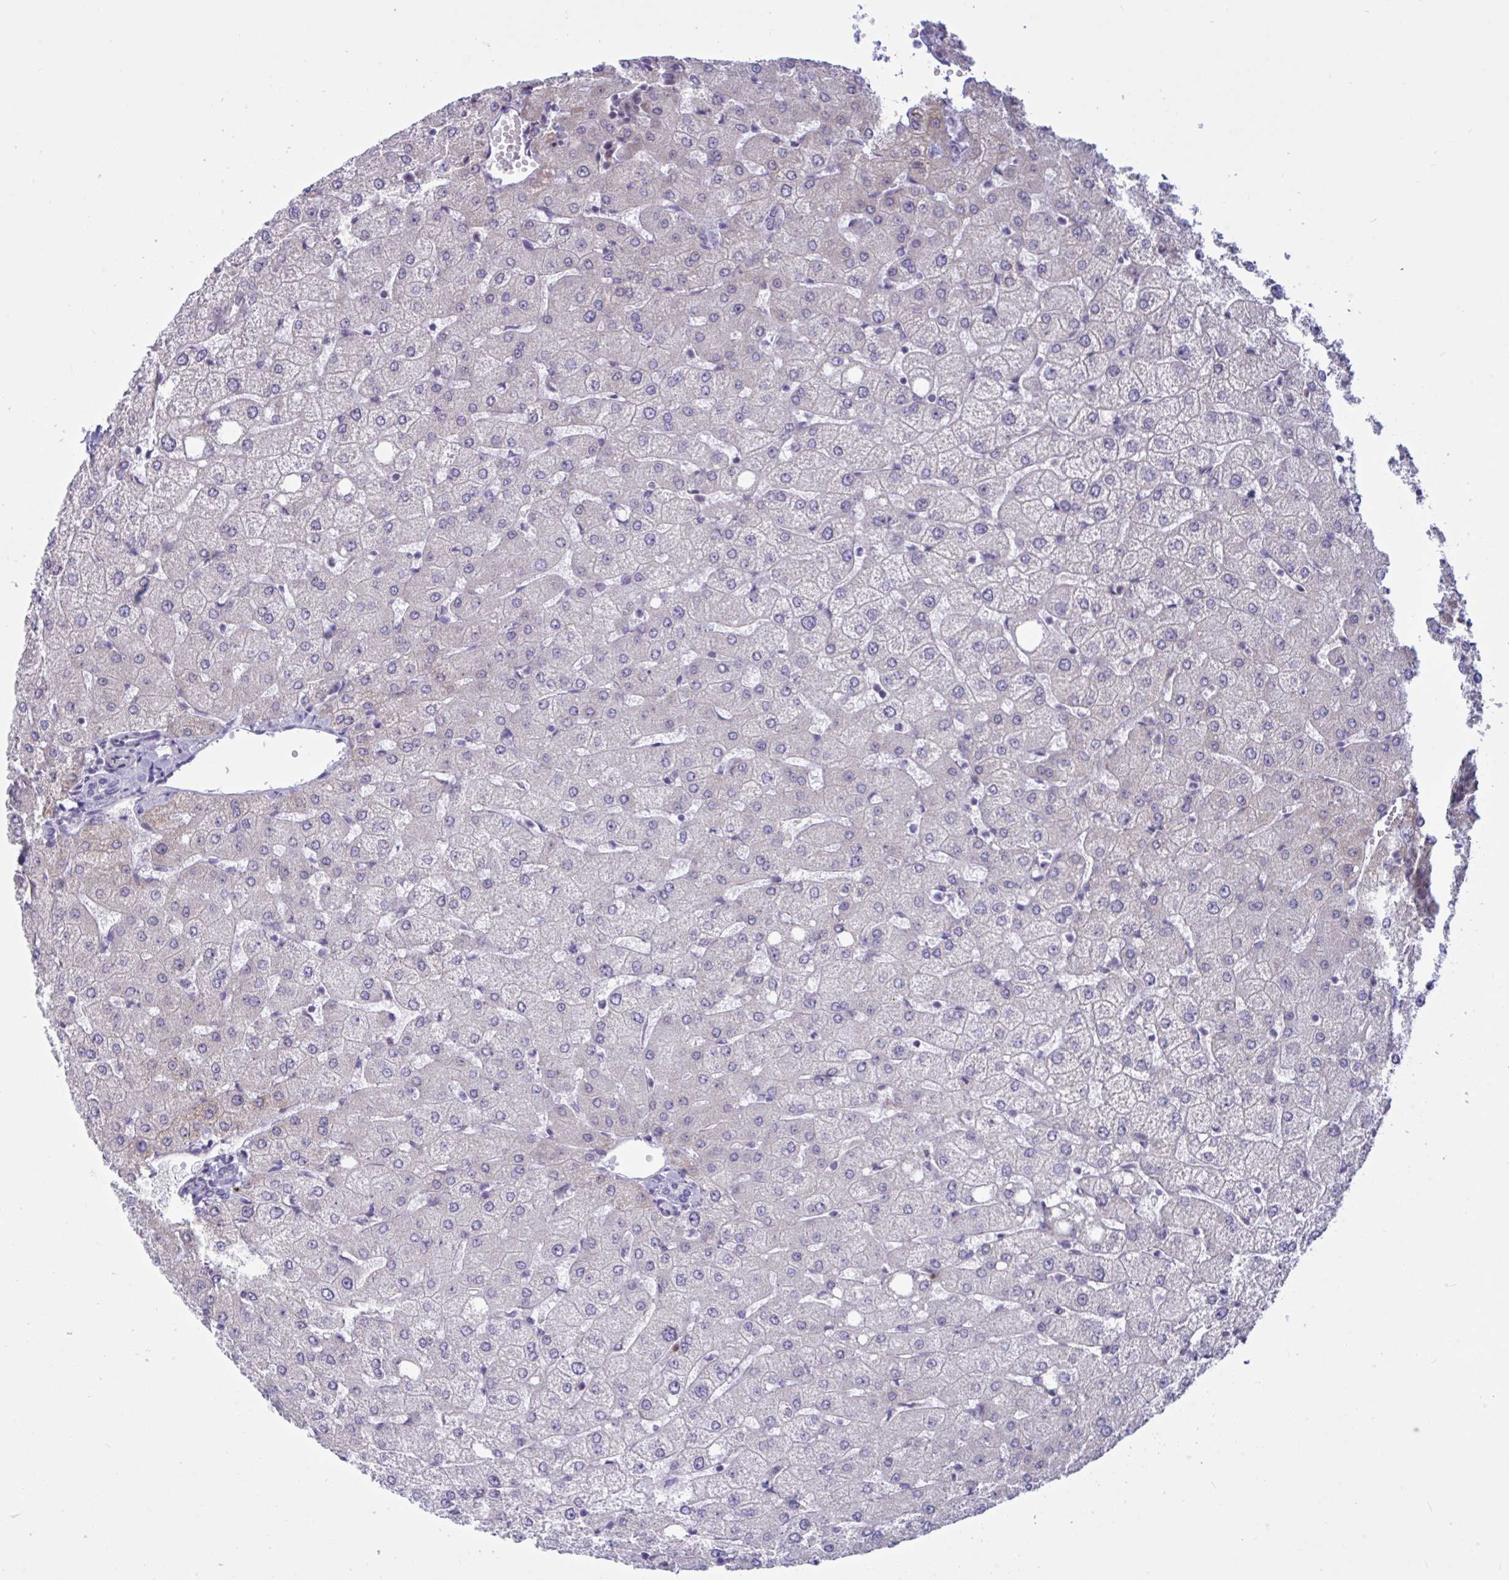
{"staining": {"intensity": "negative", "quantity": "none", "location": "none"}, "tissue": "liver", "cell_type": "Cholangiocytes", "image_type": "normal", "snomed": [{"axis": "morphology", "description": "Normal tissue, NOS"}, {"axis": "topography", "description": "Liver"}], "caption": "A high-resolution micrograph shows IHC staining of benign liver, which reveals no significant staining in cholangiocytes.", "gene": "DOCK11", "patient": {"sex": "female", "age": 54}}